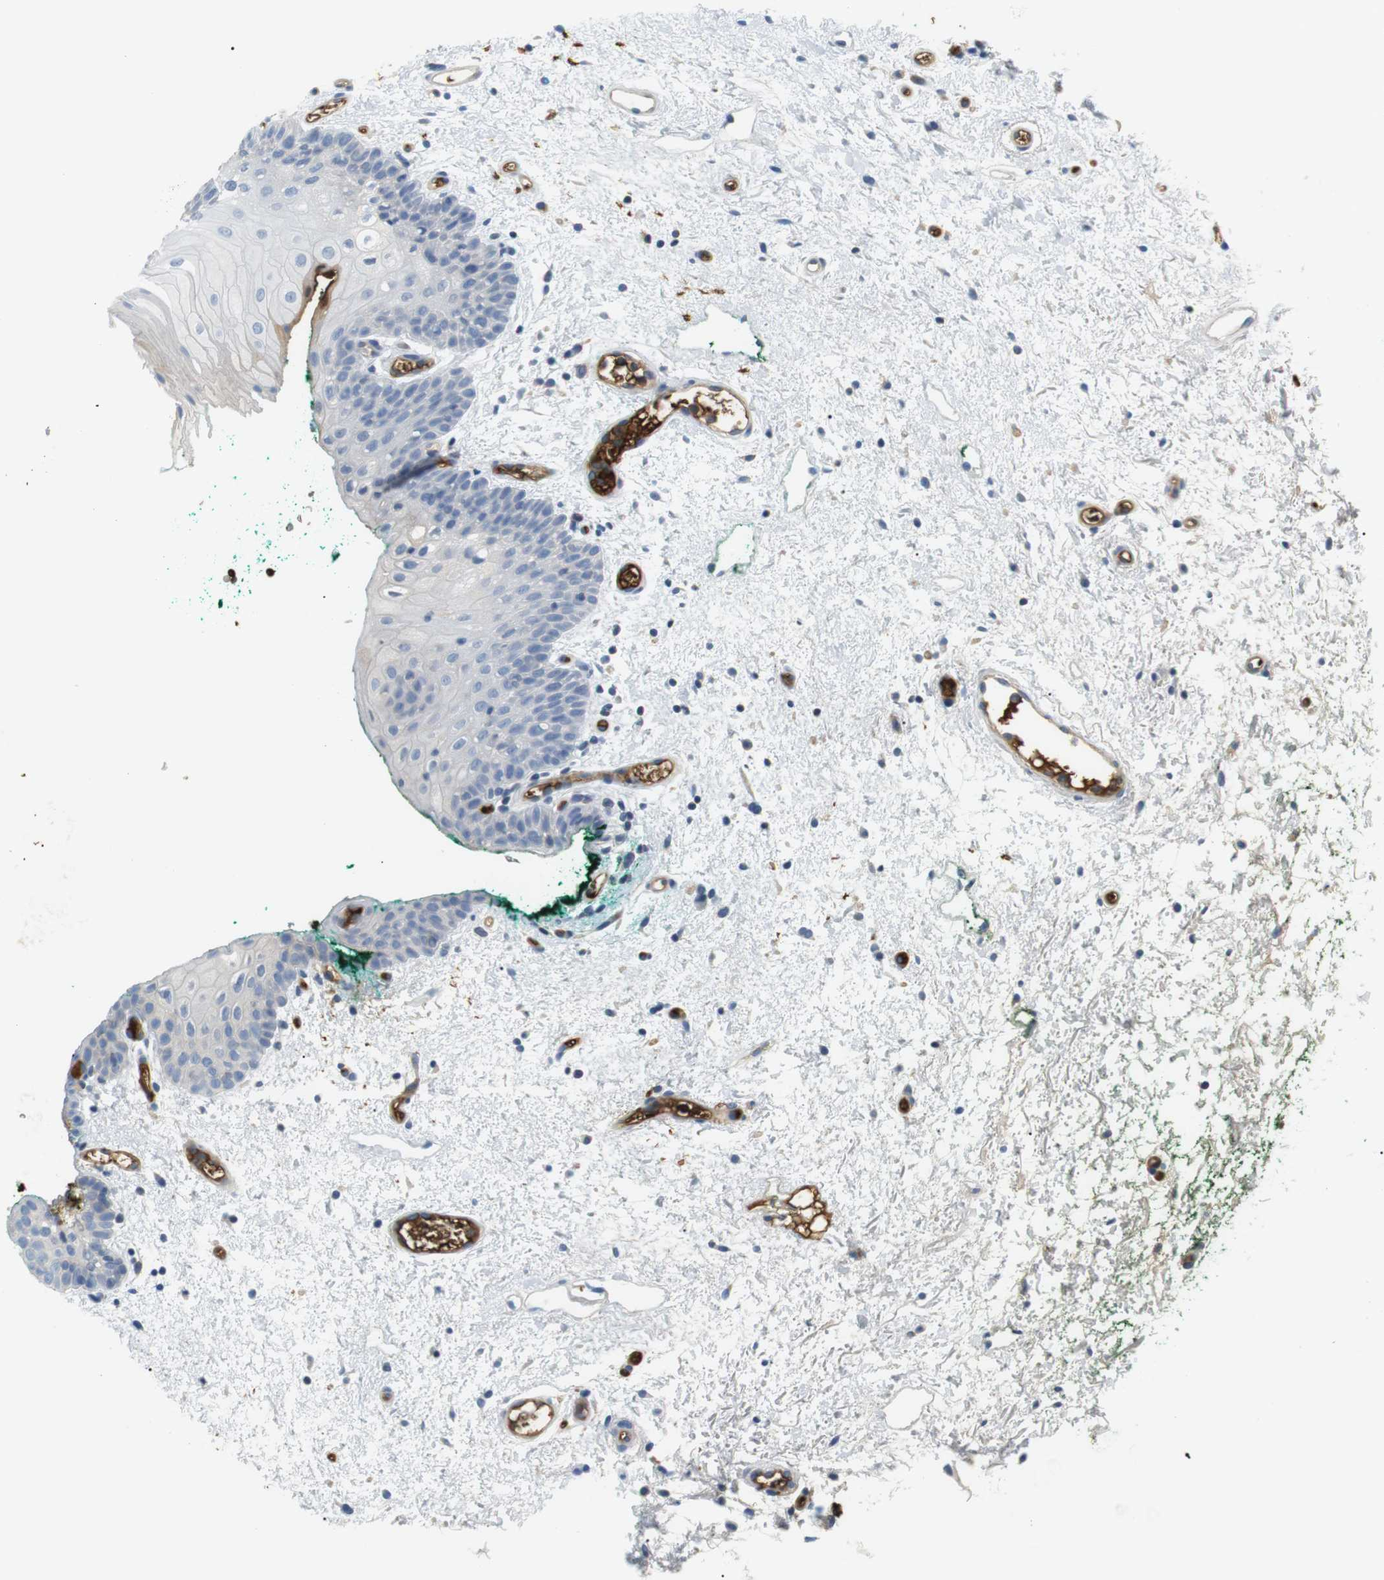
{"staining": {"intensity": "negative", "quantity": "none", "location": "none"}, "tissue": "oral mucosa", "cell_type": "Squamous epithelial cells", "image_type": "normal", "snomed": [{"axis": "morphology", "description": "Normal tissue, NOS"}, {"axis": "morphology", "description": "Squamous cell carcinoma, NOS"}, {"axis": "topography", "description": "Oral tissue"}, {"axis": "topography", "description": "Salivary gland"}, {"axis": "topography", "description": "Head-Neck"}], "caption": "This is an immunohistochemistry histopathology image of normal oral mucosa. There is no positivity in squamous epithelial cells.", "gene": "ADCY10", "patient": {"sex": "female", "age": 62}}